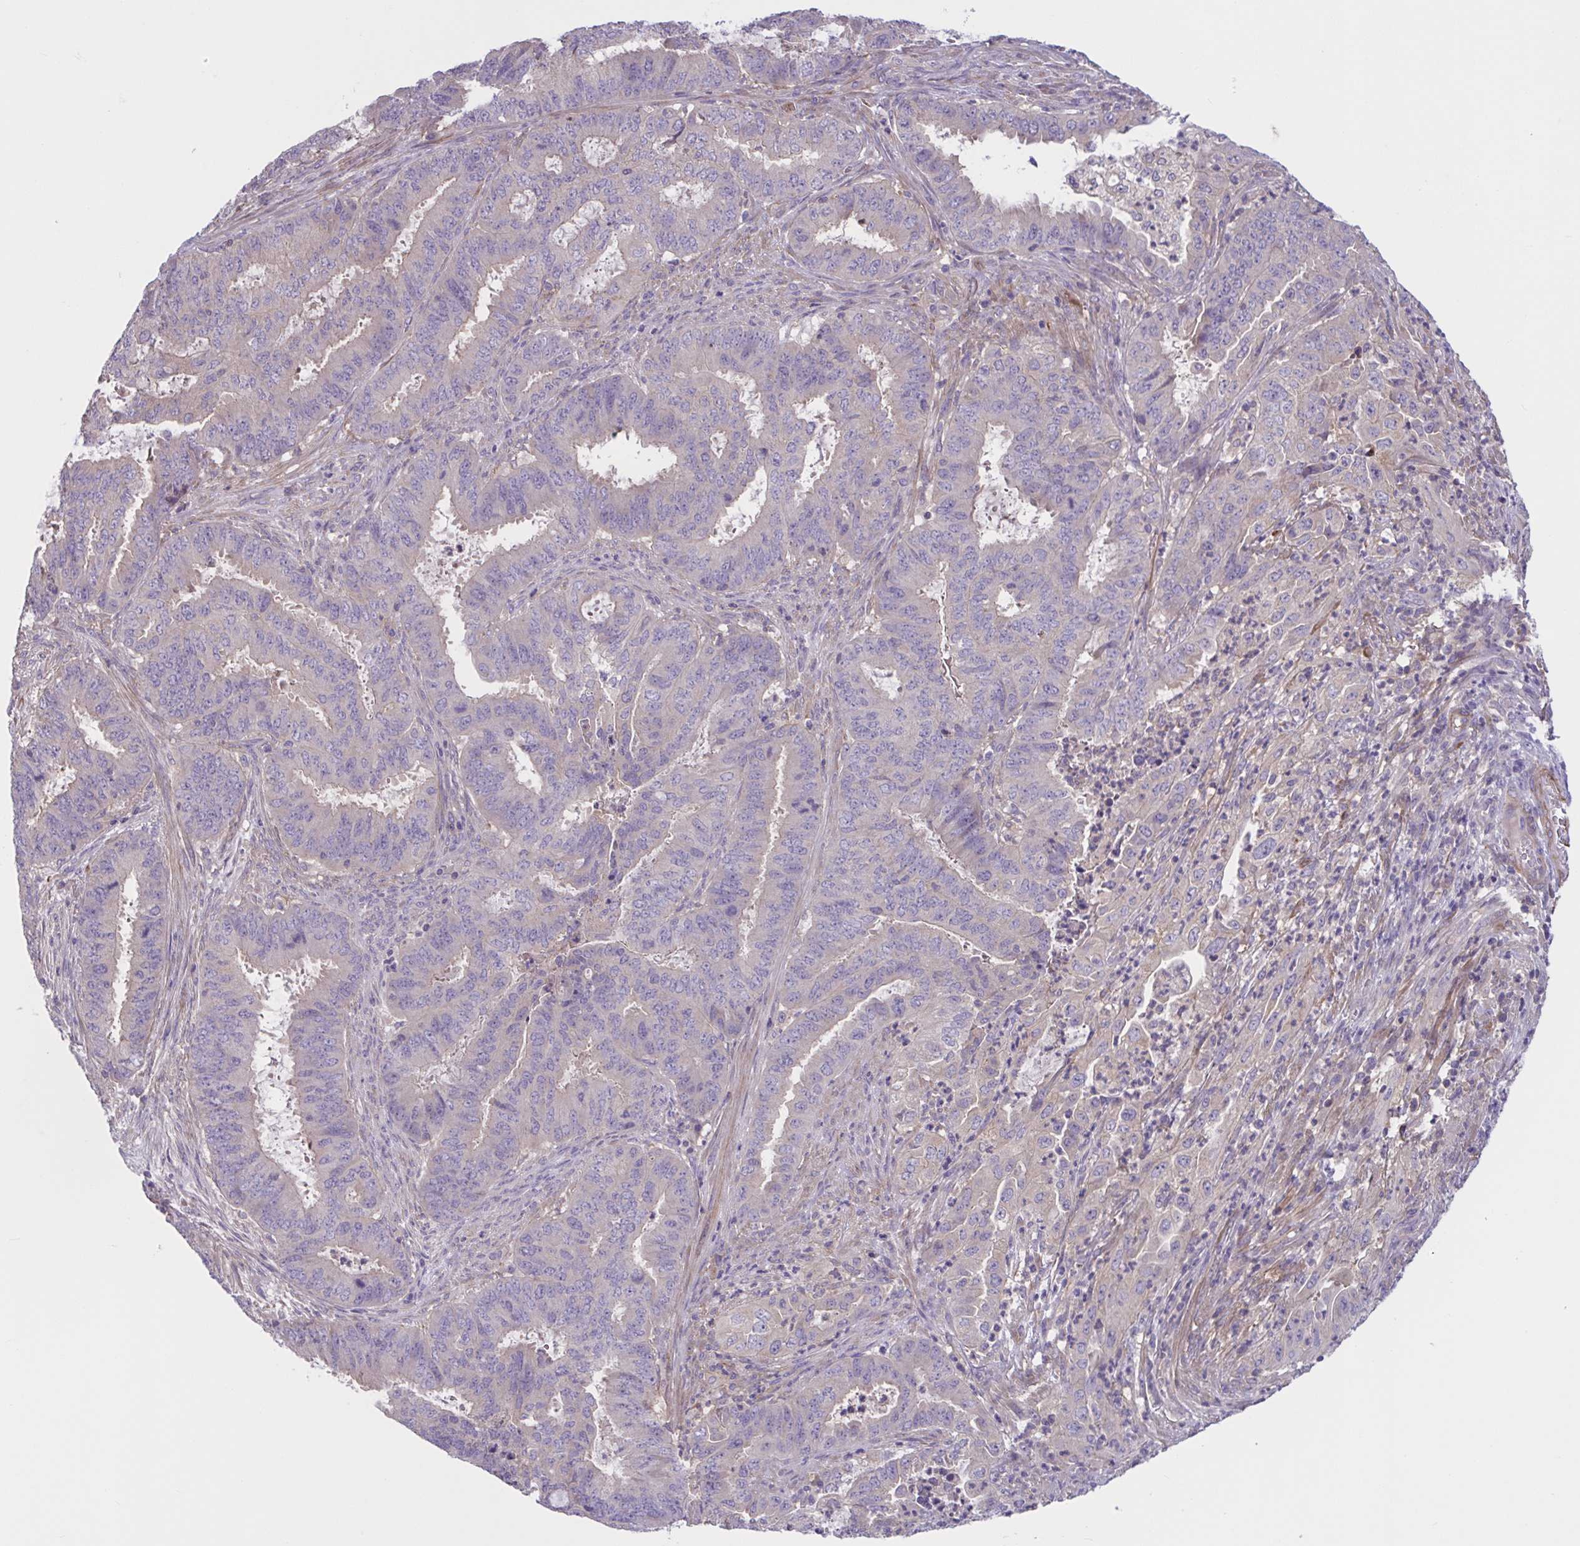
{"staining": {"intensity": "negative", "quantity": "none", "location": "none"}, "tissue": "endometrial cancer", "cell_type": "Tumor cells", "image_type": "cancer", "snomed": [{"axis": "morphology", "description": "Adenocarcinoma, NOS"}, {"axis": "topography", "description": "Endometrium"}], "caption": "The IHC photomicrograph has no significant staining in tumor cells of endometrial cancer tissue.", "gene": "WNT9B", "patient": {"sex": "female", "age": 51}}